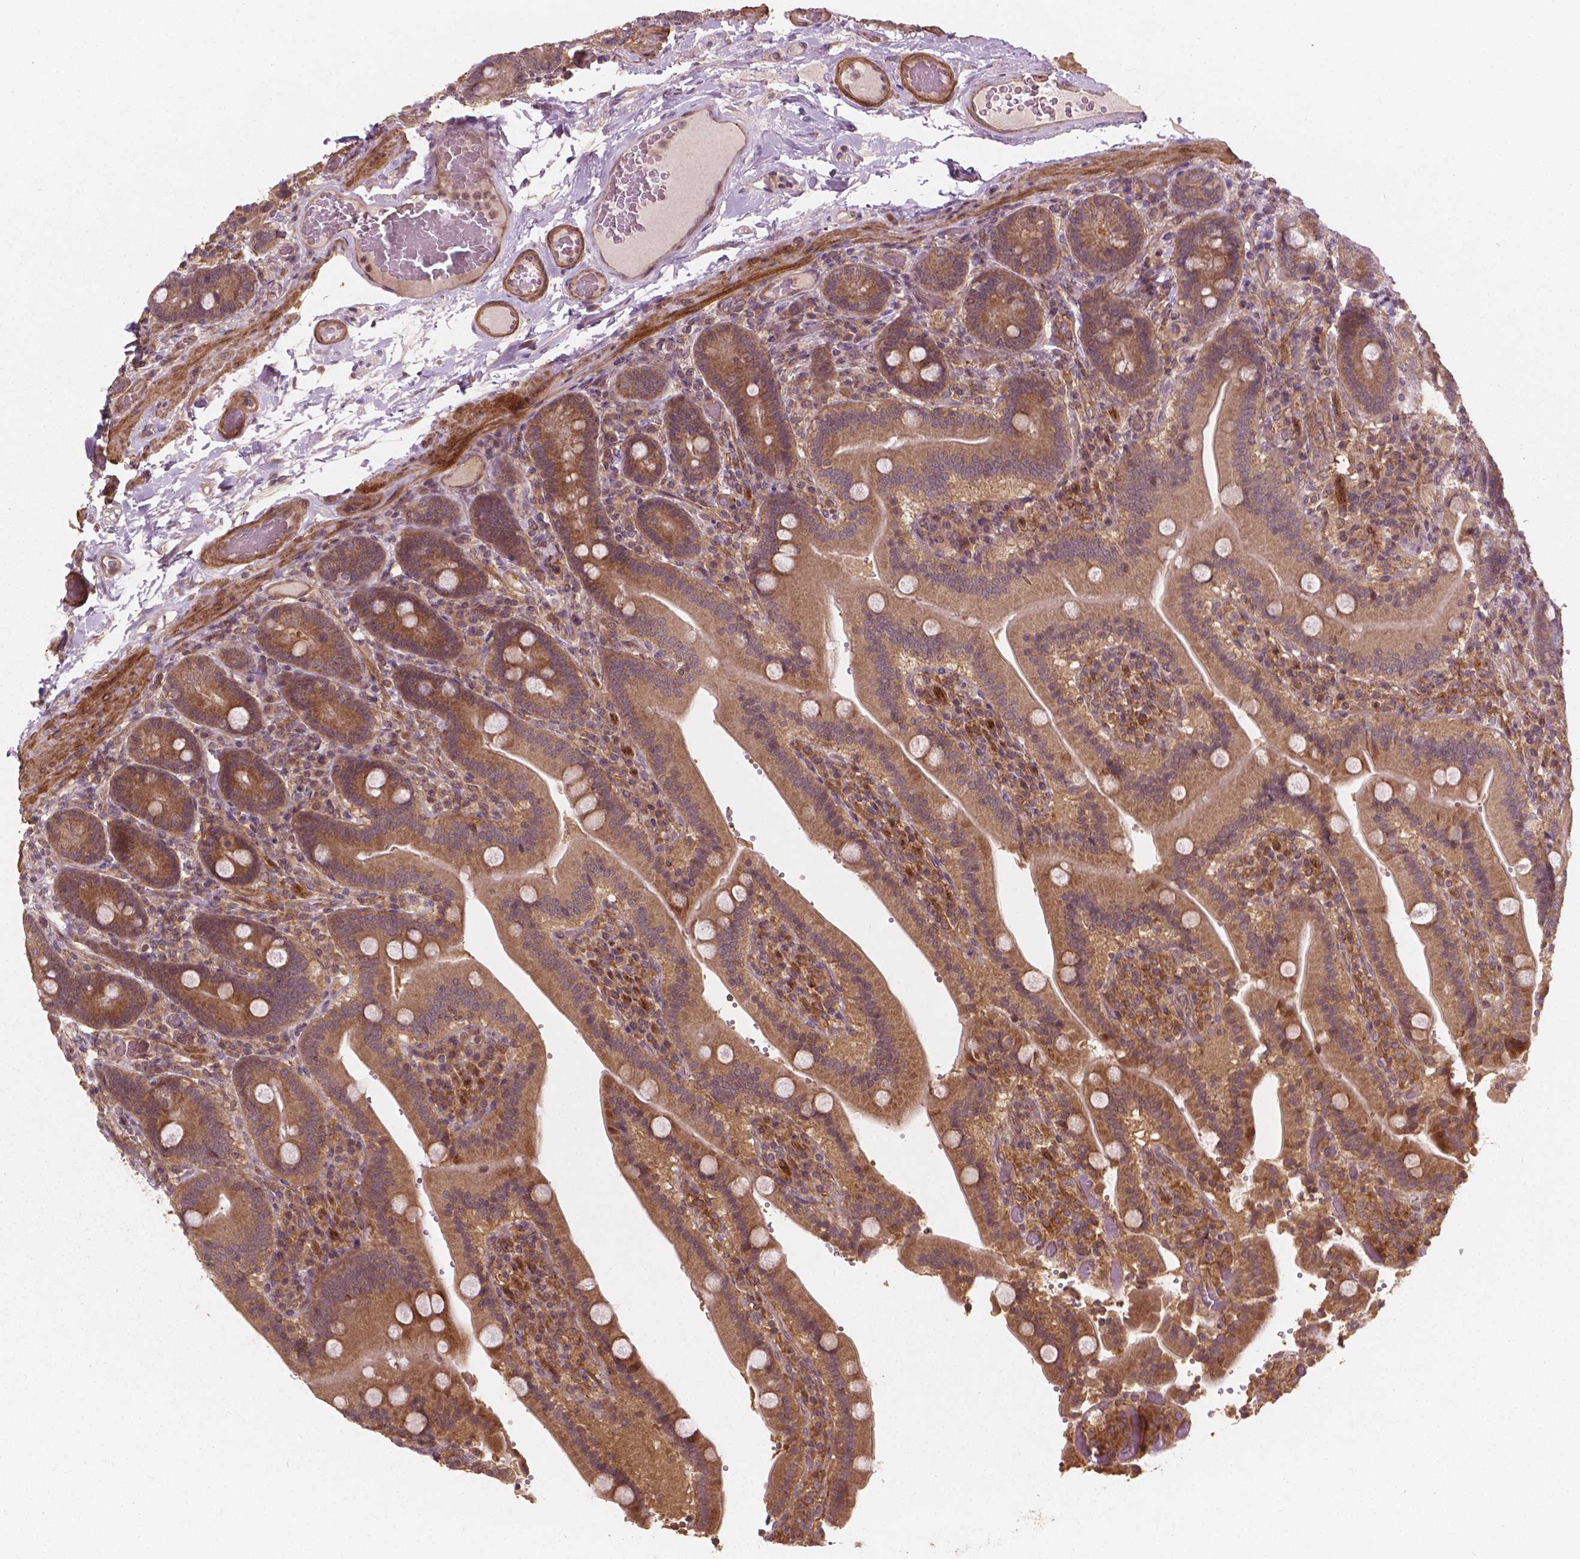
{"staining": {"intensity": "moderate", "quantity": ">75%", "location": "cytoplasmic/membranous"}, "tissue": "duodenum", "cell_type": "Glandular cells", "image_type": "normal", "snomed": [{"axis": "morphology", "description": "Normal tissue, NOS"}, {"axis": "topography", "description": "Duodenum"}], "caption": "Duodenum stained with immunohistochemistry (IHC) displays moderate cytoplasmic/membranous positivity in about >75% of glandular cells.", "gene": "CYFIP1", "patient": {"sex": "female", "age": 62}}